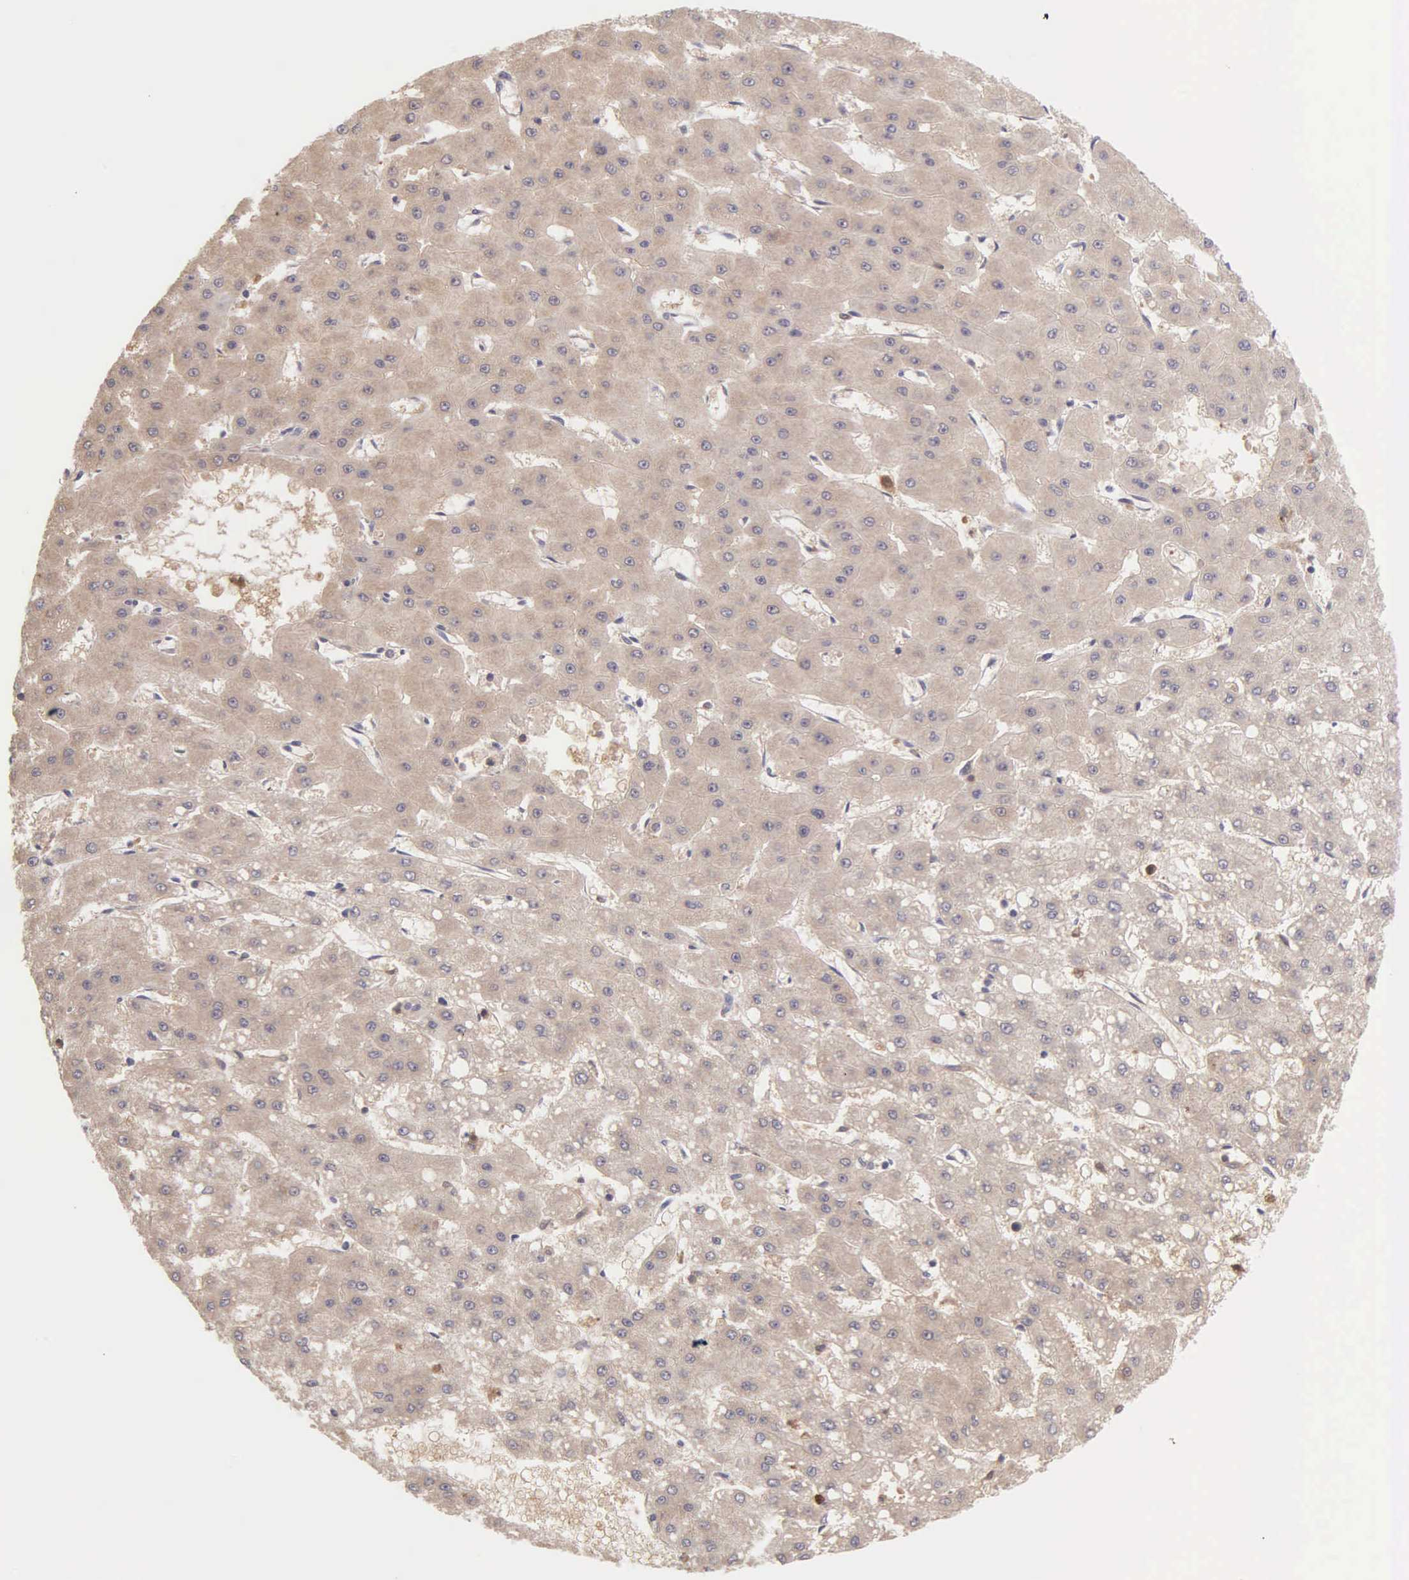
{"staining": {"intensity": "moderate", "quantity": ">75%", "location": "cytoplasmic/membranous"}, "tissue": "liver cancer", "cell_type": "Tumor cells", "image_type": "cancer", "snomed": [{"axis": "morphology", "description": "Carcinoma, Hepatocellular, NOS"}, {"axis": "topography", "description": "Liver"}], "caption": "A brown stain labels moderate cytoplasmic/membranous positivity of a protein in liver hepatocellular carcinoma tumor cells.", "gene": "BID", "patient": {"sex": "female", "age": 52}}